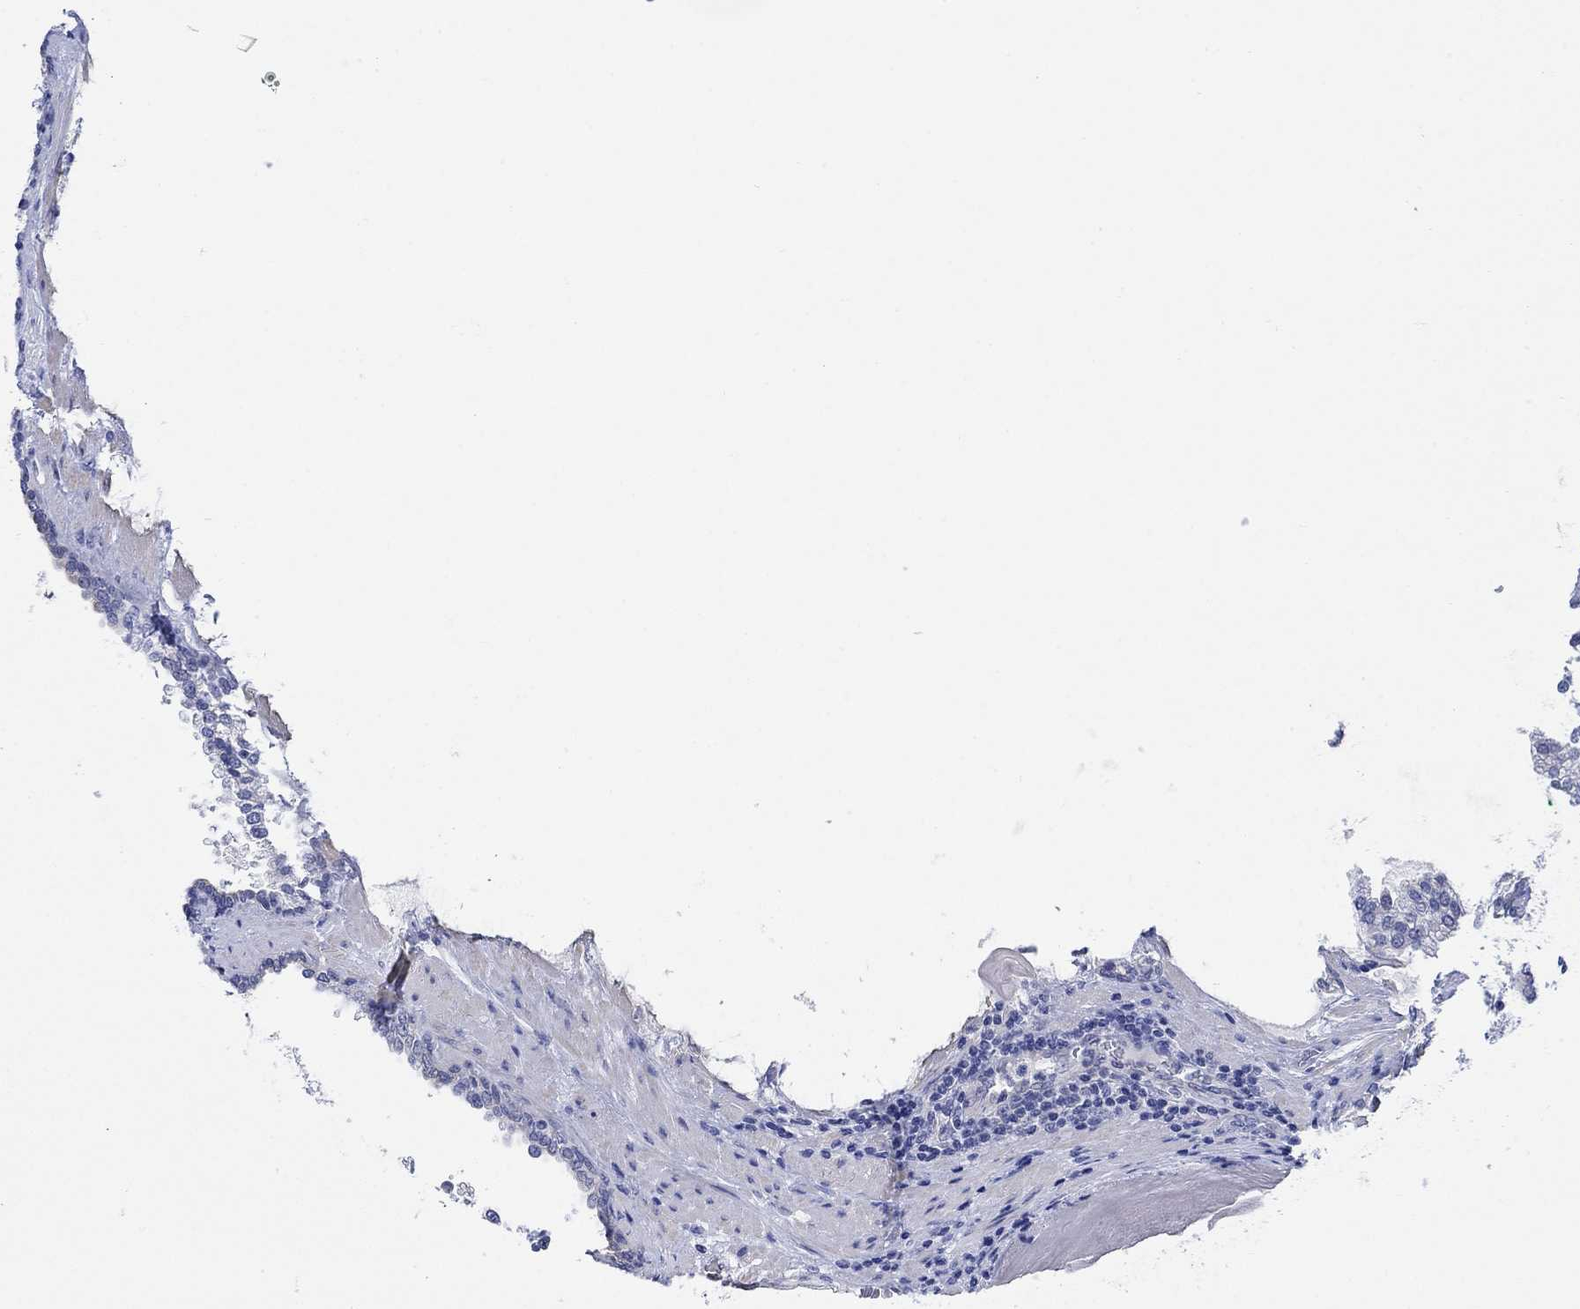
{"staining": {"intensity": "negative", "quantity": "none", "location": "none"}, "tissue": "prostate cancer", "cell_type": "Tumor cells", "image_type": "cancer", "snomed": [{"axis": "morphology", "description": "Adenocarcinoma, Low grade"}, {"axis": "topography", "description": "Prostate"}], "caption": "Immunohistochemistry (IHC) photomicrograph of human low-grade adenocarcinoma (prostate) stained for a protein (brown), which reveals no expression in tumor cells.", "gene": "KRT222", "patient": {"sex": "male", "age": 60}}